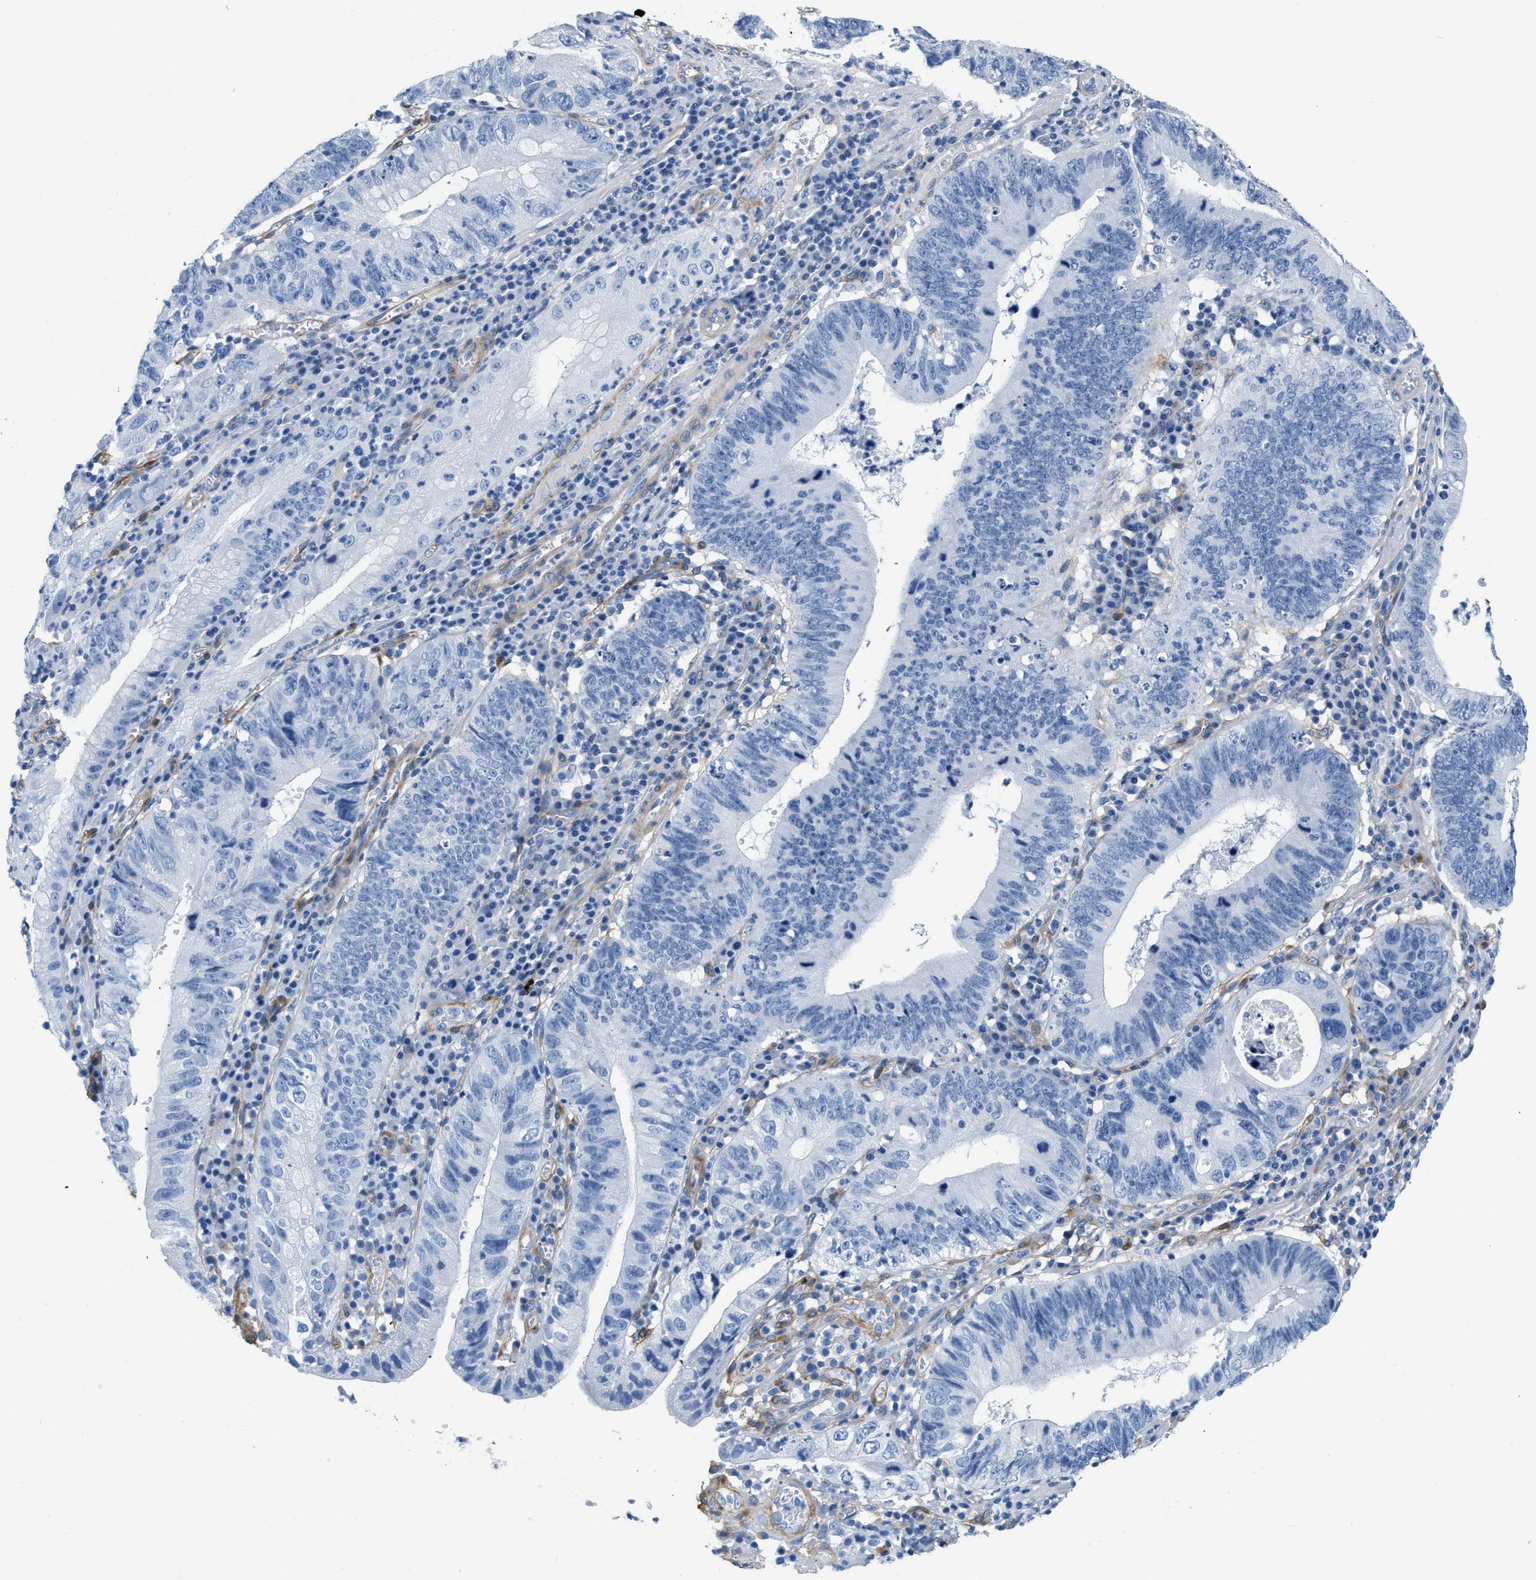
{"staining": {"intensity": "negative", "quantity": "none", "location": "none"}, "tissue": "stomach cancer", "cell_type": "Tumor cells", "image_type": "cancer", "snomed": [{"axis": "morphology", "description": "Adenocarcinoma, NOS"}, {"axis": "topography", "description": "Stomach"}], "caption": "An immunohistochemistry histopathology image of stomach cancer (adenocarcinoma) is shown. There is no staining in tumor cells of stomach cancer (adenocarcinoma). (DAB immunohistochemistry with hematoxylin counter stain).", "gene": "PDGFRB", "patient": {"sex": "male", "age": 59}}